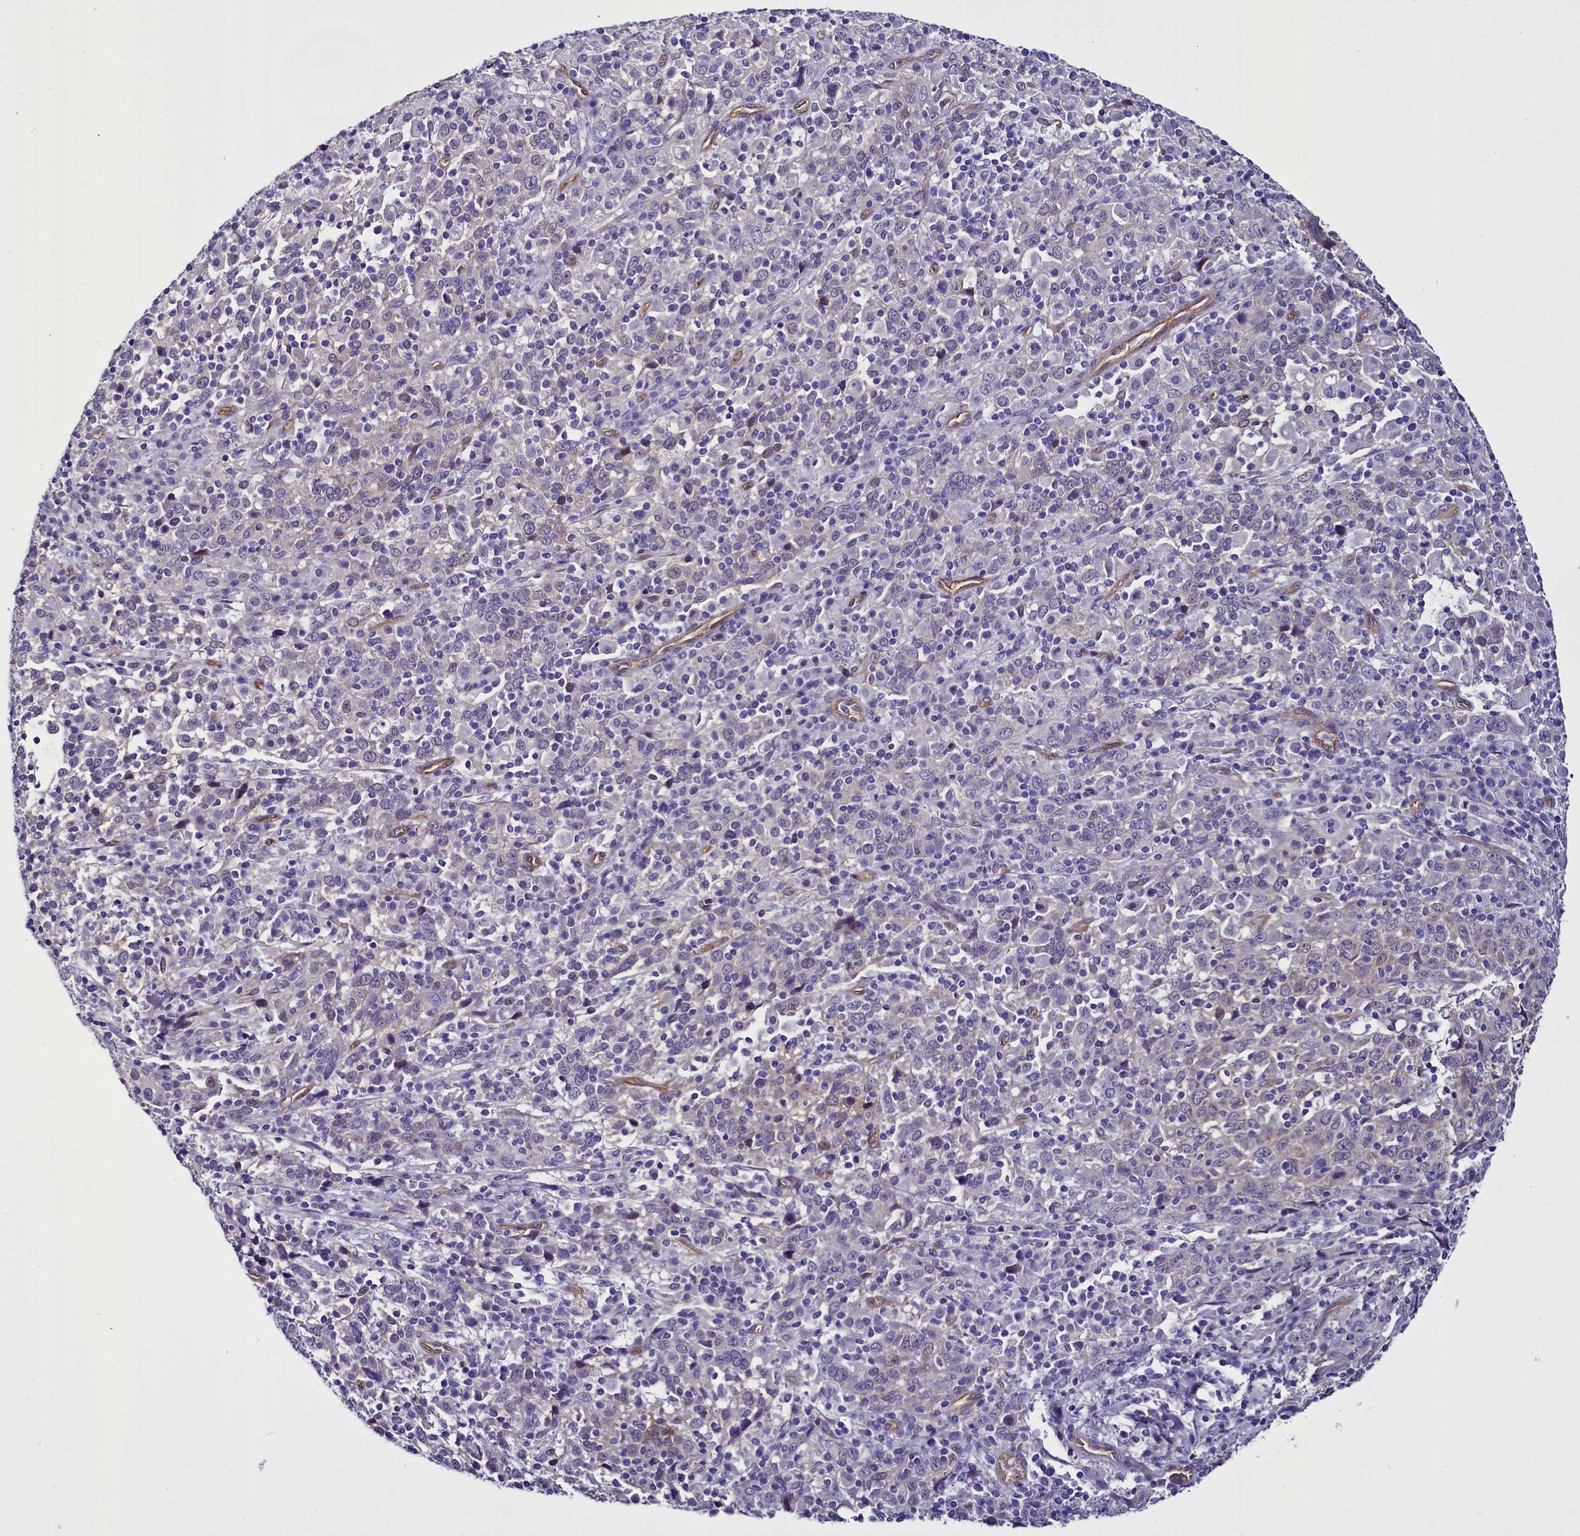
{"staining": {"intensity": "negative", "quantity": "none", "location": "none"}, "tissue": "cervical cancer", "cell_type": "Tumor cells", "image_type": "cancer", "snomed": [{"axis": "morphology", "description": "Squamous cell carcinoma, NOS"}, {"axis": "topography", "description": "Cervix"}], "caption": "Immunohistochemistry histopathology image of cervical cancer (squamous cell carcinoma) stained for a protein (brown), which reveals no staining in tumor cells.", "gene": "STXBP1", "patient": {"sex": "female", "age": 46}}